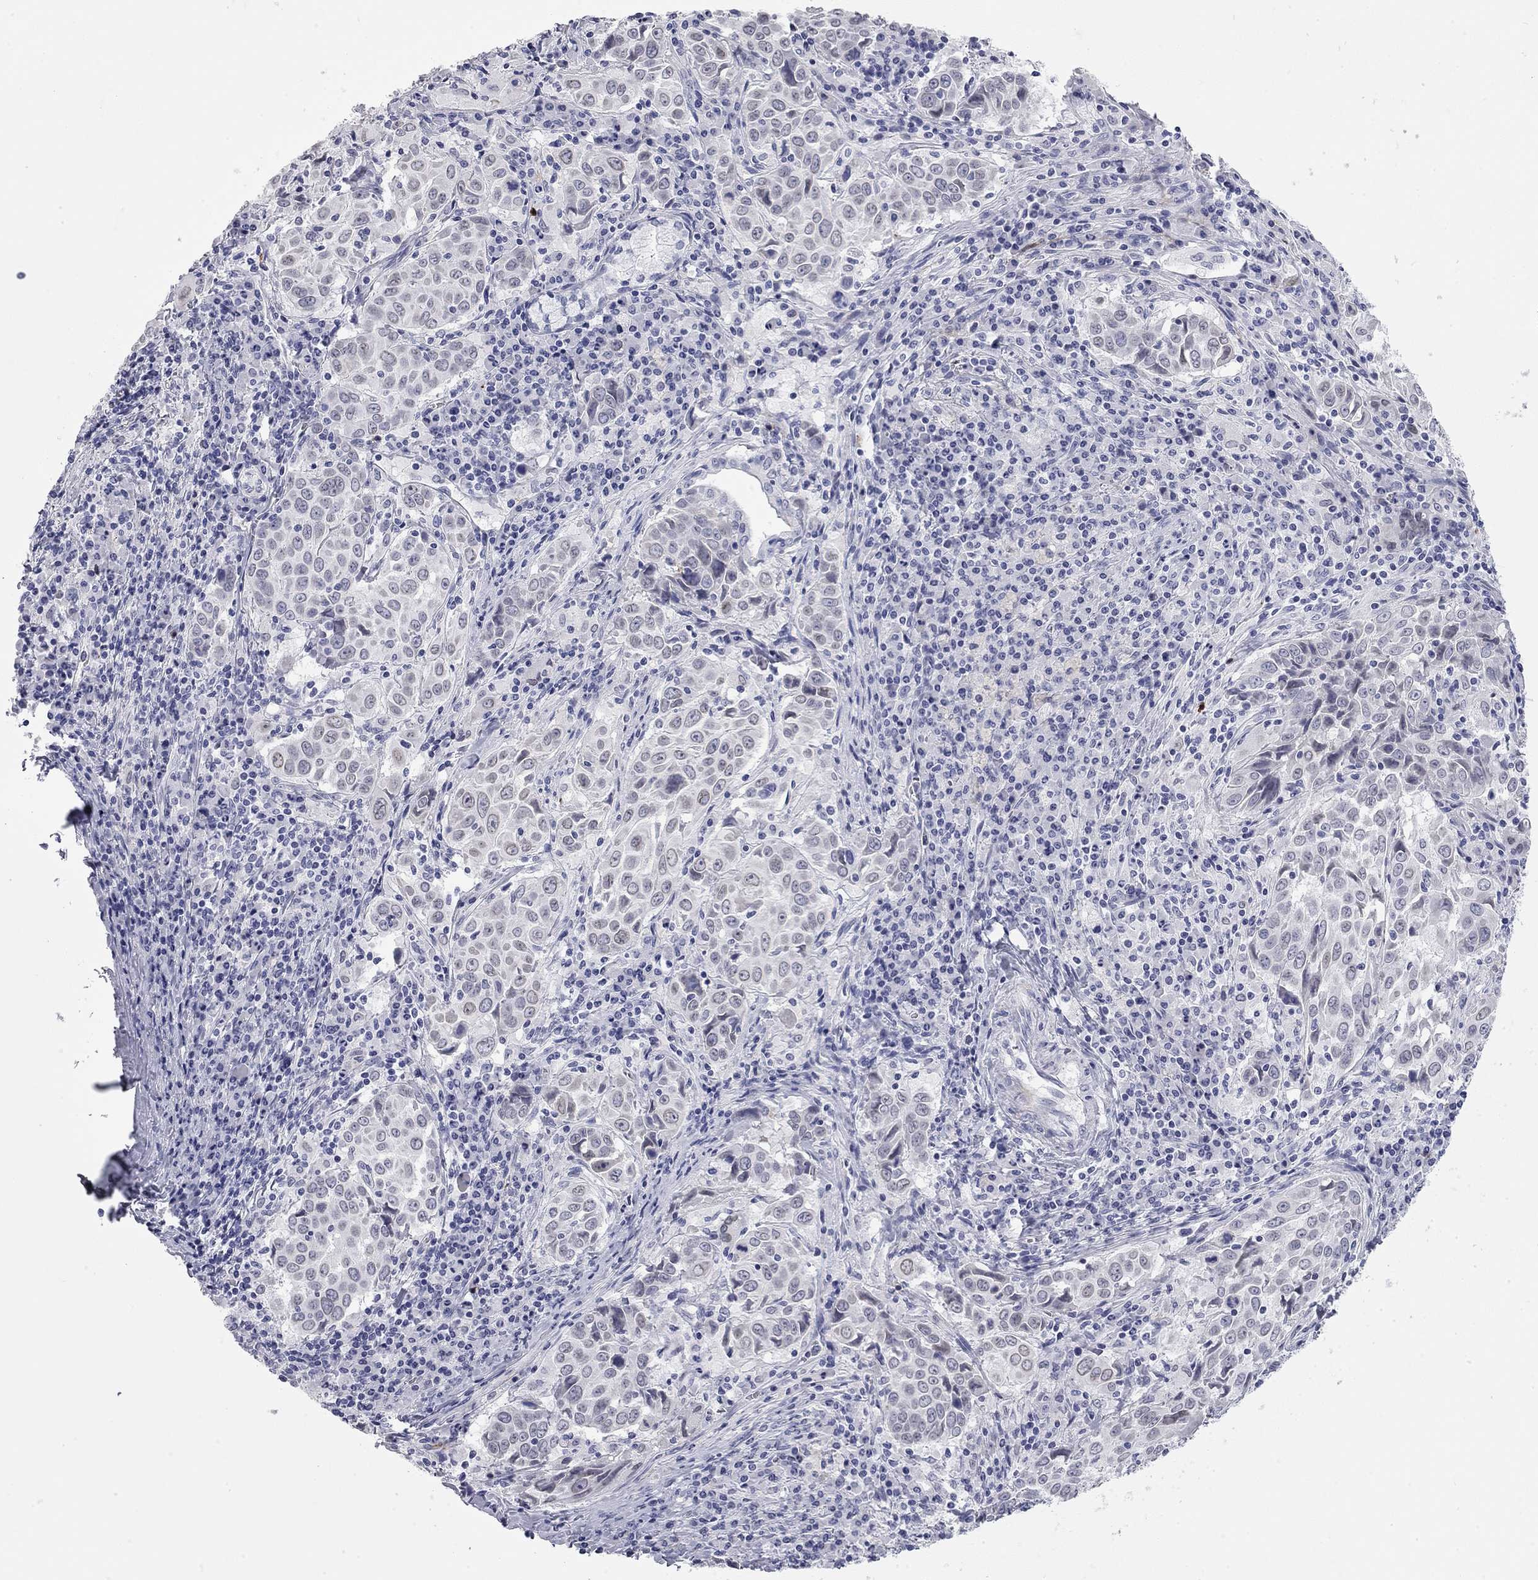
{"staining": {"intensity": "negative", "quantity": "none", "location": "none"}, "tissue": "lung cancer", "cell_type": "Tumor cells", "image_type": "cancer", "snomed": [{"axis": "morphology", "description": "Squamous cell carcinoma, NOS"}, {"axis": "topography", "description": "Lung"}], "caption": "Lung squamous cell carcinoma stained for a protein using IHC demonstrates no positivity tumor cells.", "gene": "AK8", "patient": {"sex": "male", "age": 57}}